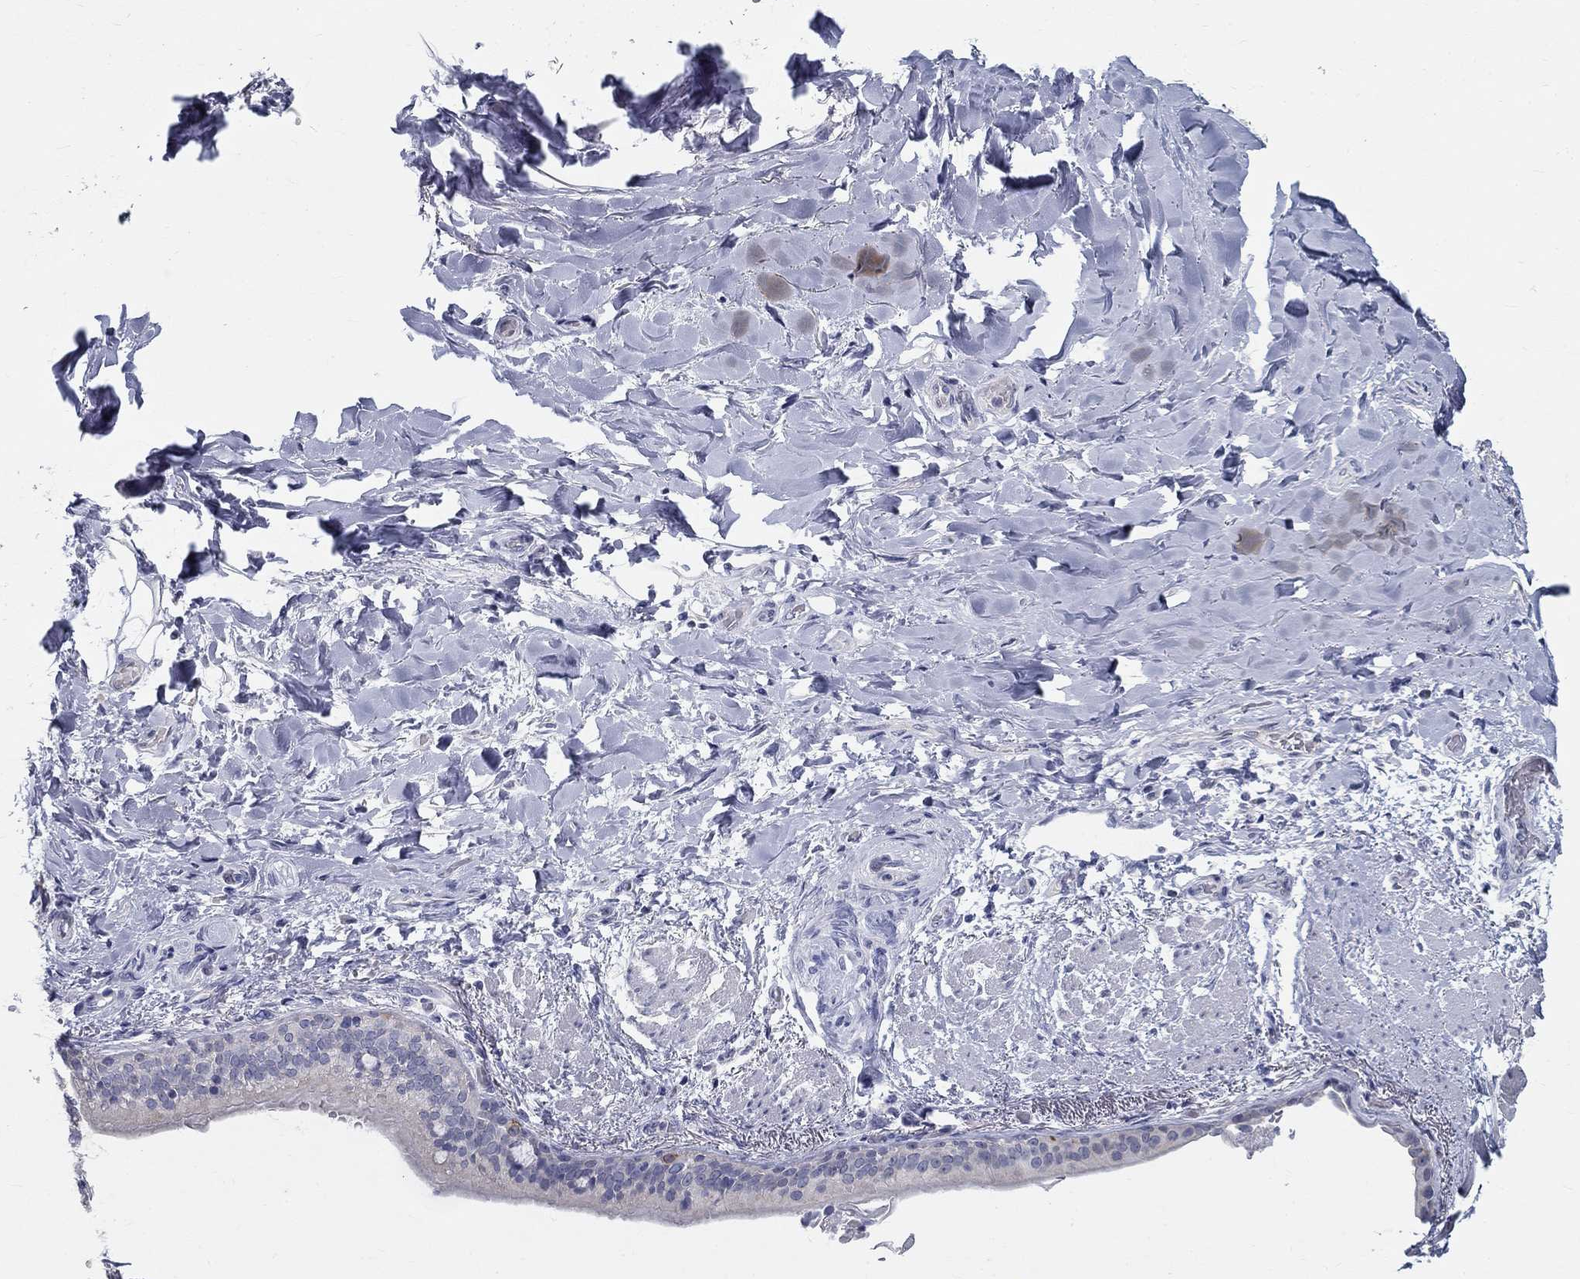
{"staining": {"intensity": "negative", "quantity": "none", "location": "none"}, "tissue": "lung cancer", "cell_type": "Tumor cells", "image_type": "cancer", "snomed": [{"axis": "morphology", "description": "Squamous cell carcinoma, NOS"}, {"axis": "topography", "description": "Lung"}], "caption": "Immunohistochemistry (IHC) micrograph of human lung cancer stained for a protein (brown), which shows no staining in tumor cells.", "gene": "GUCA1A", "patient": {"sex": "male", "age": 69}}